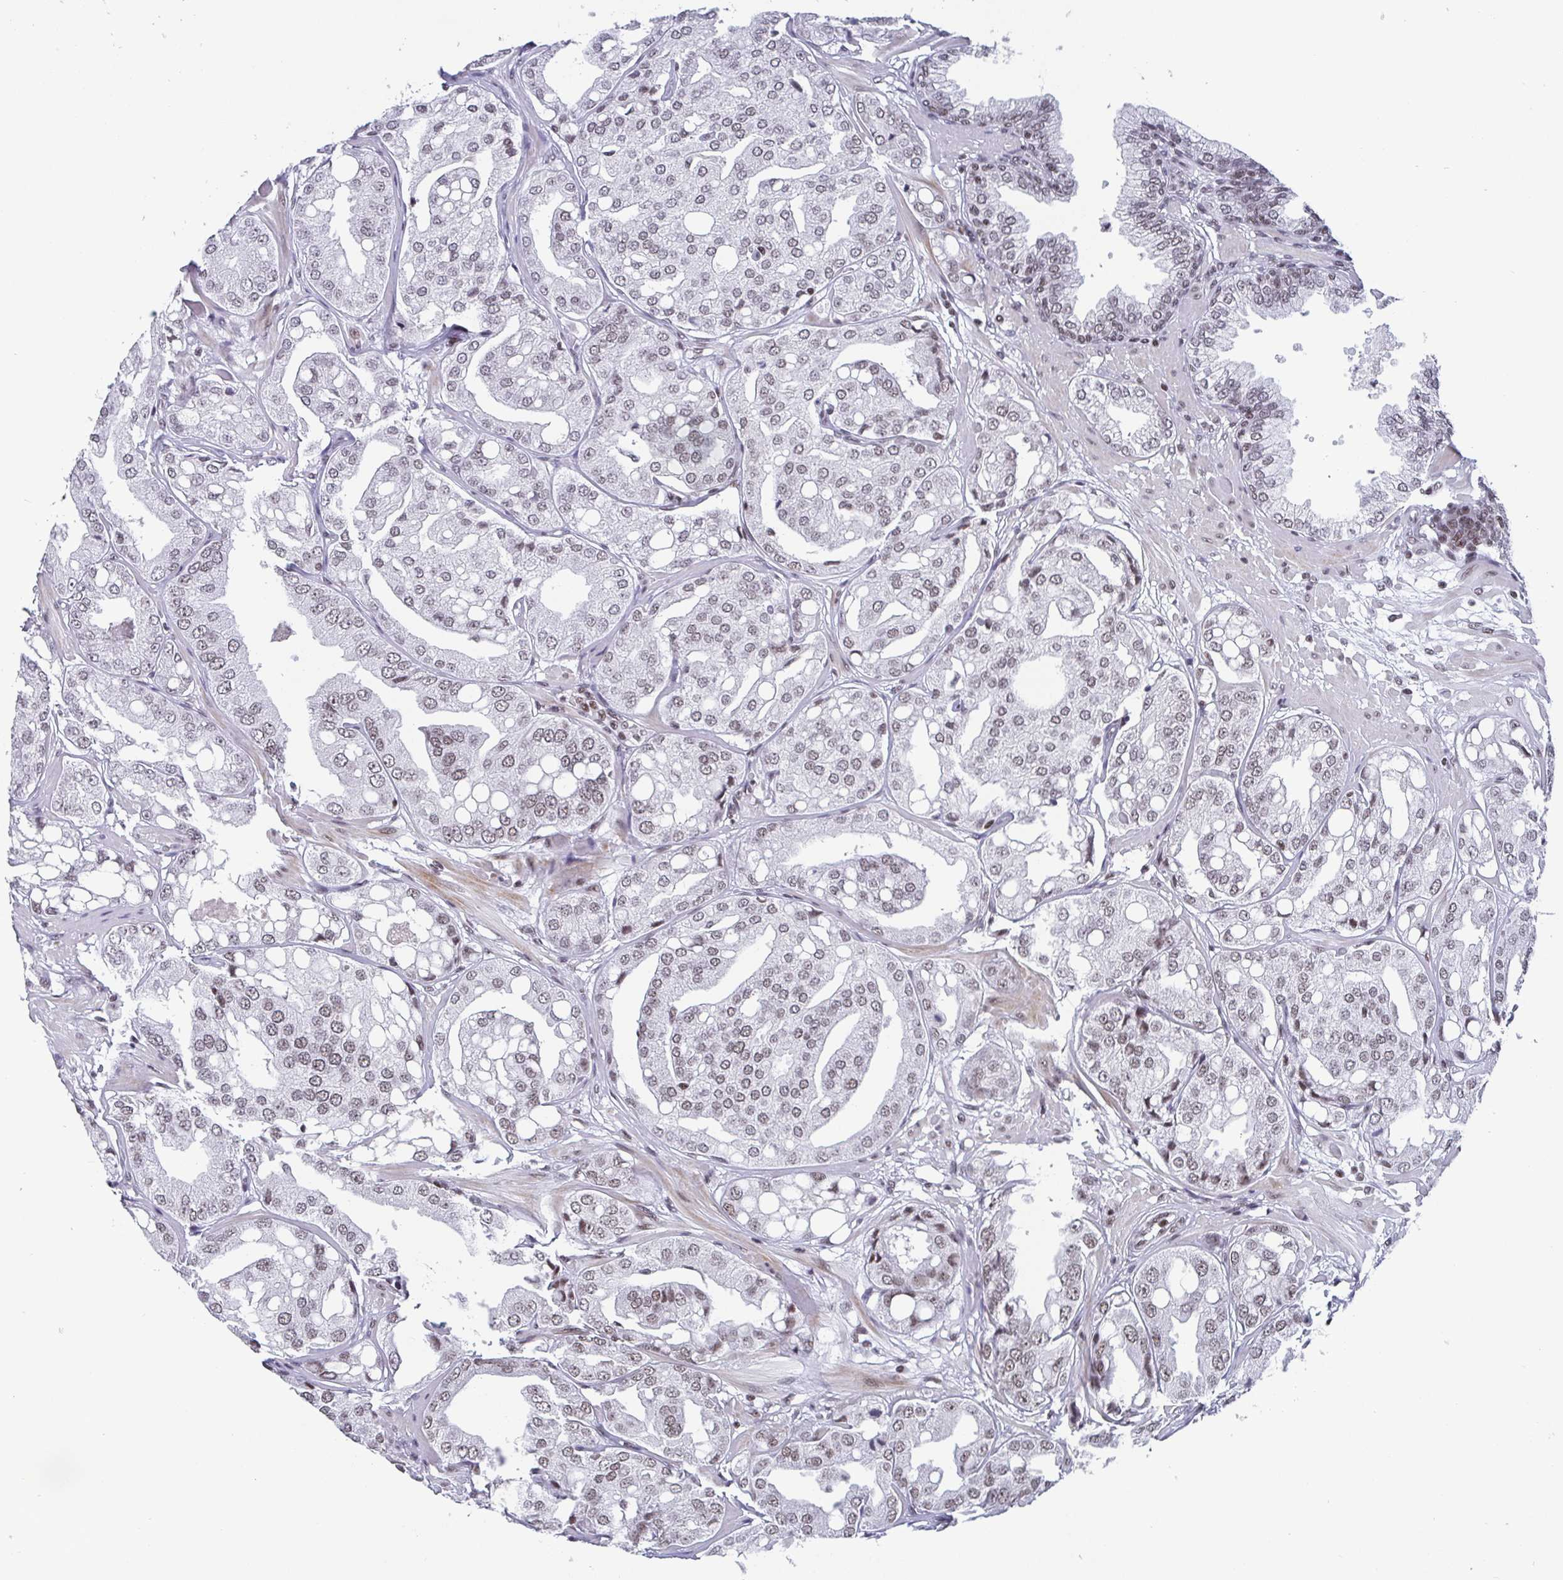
{"staining": {"intensity": "weak", "quantity": "<25%", "location": "nuclear"}, "tissue": "renal cancer", "cell_type": "Tumor cells", "image_type": "cancer", "snomed": [{"axis": "morphology", "description": "Adenocarcinoma, NOS"}, {"axis": "topography", "description": "Urinary bladder"}], "caption": "There is no significant staining in tumor cells of renal cancer. Nuclei are stained in blue.", "gene": "CTCF", "patient": {"sex": "male", "age": 61}}